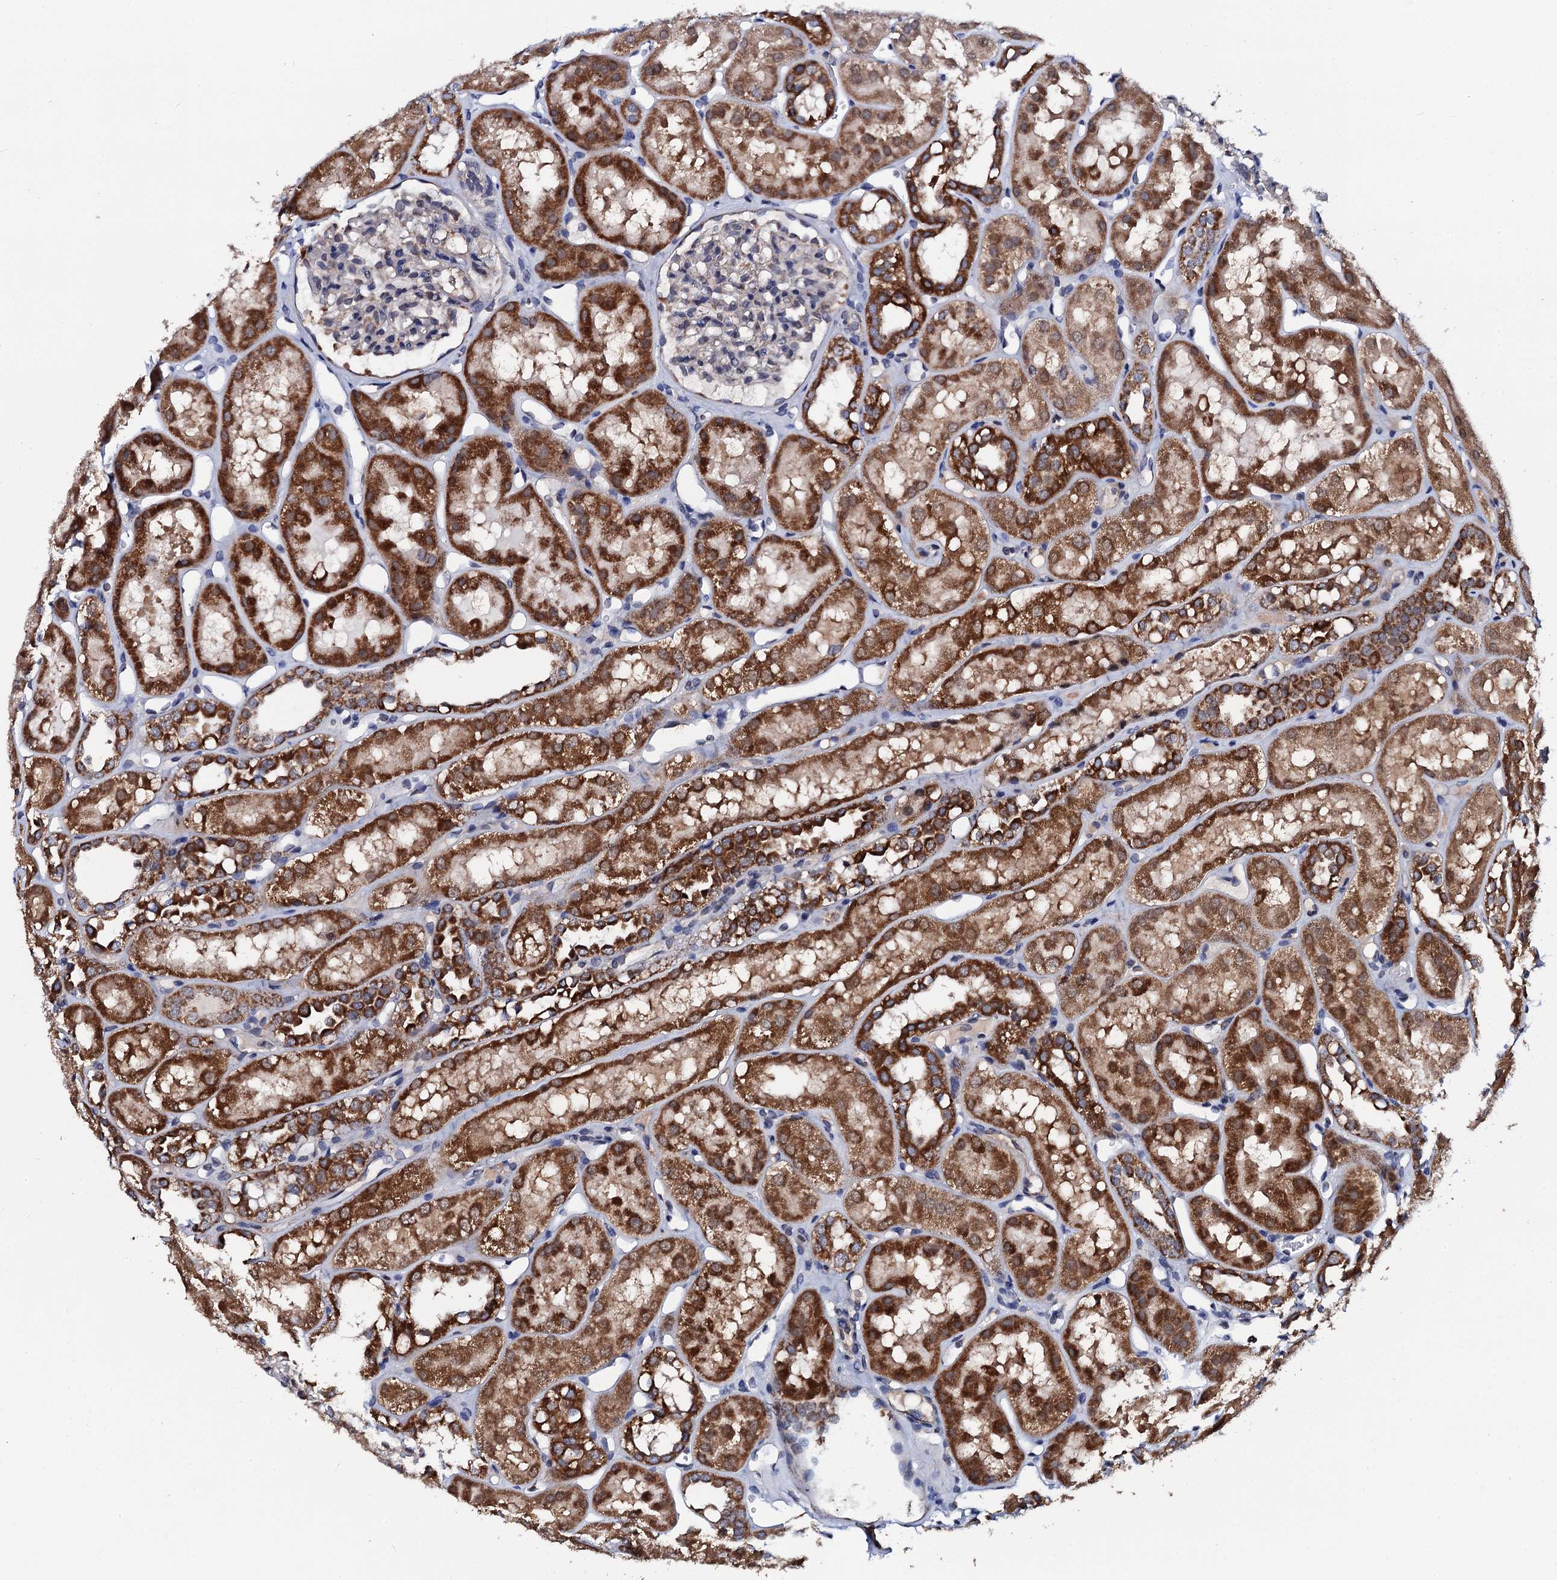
{"staining": {"intensity": "weak", "quantity": "<25%", "location": "cytoplasmic/membranous"}, "tissue": "kidney", "cell_type": "Cells in glomeruli", "image_type": "normal", "snomed": [{"axis": "morphology", "description": "Normal tissue, NOS"}, {"axis": "topography", "description": "Kidney"}], "caption": "The immunohistochemistry micrograph has no significant expression in cells in glomeruli of kidney. (Brightfield microscopy of DAB IHC at high magnification).", "gene": "PTCD3", "patient": {"sex": "male", "age": 16}}